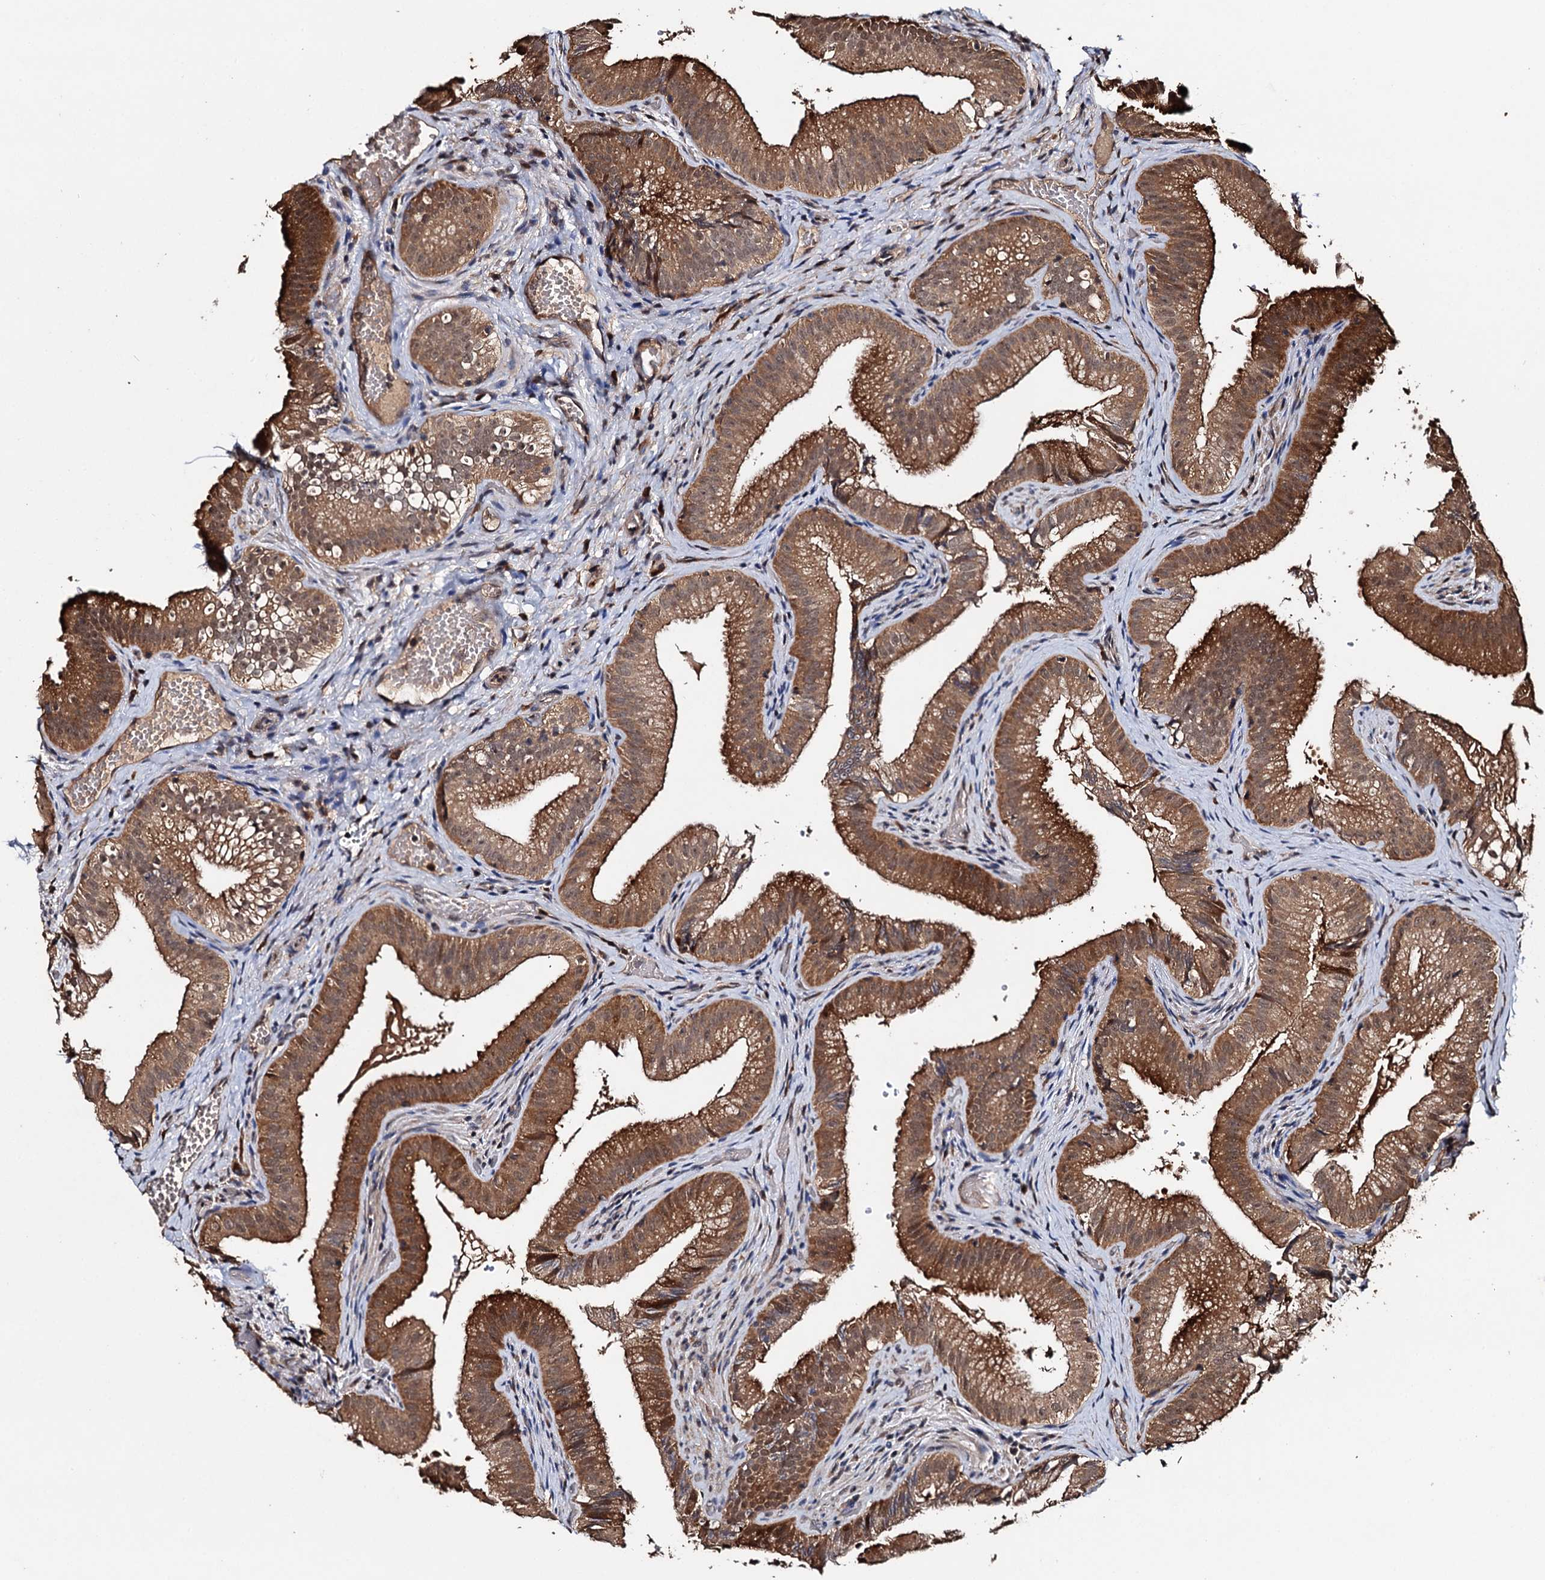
{"staining": {"intensity": "strong", "quantity": ">75%", "location": "cytoplasmic/membranous"}, "tissue": "gallbladder", "cell_type": "Glandular cells", "image_type": "normal", "snomed": [{"axis": "morphology", "description": "Normal tissue, NOS"}, {"axis": "topography", "description": "Gallbladder"}], "caption": "Gallbladder stained with DAB (3,3'-diaminobenzidine) IHC reveals high levels of strong cytoplasmic/membranous expression in approximately >75% of glandular cells.", "gene": "SLC46A3", "patient": {"sex": "female", "age": 30}}